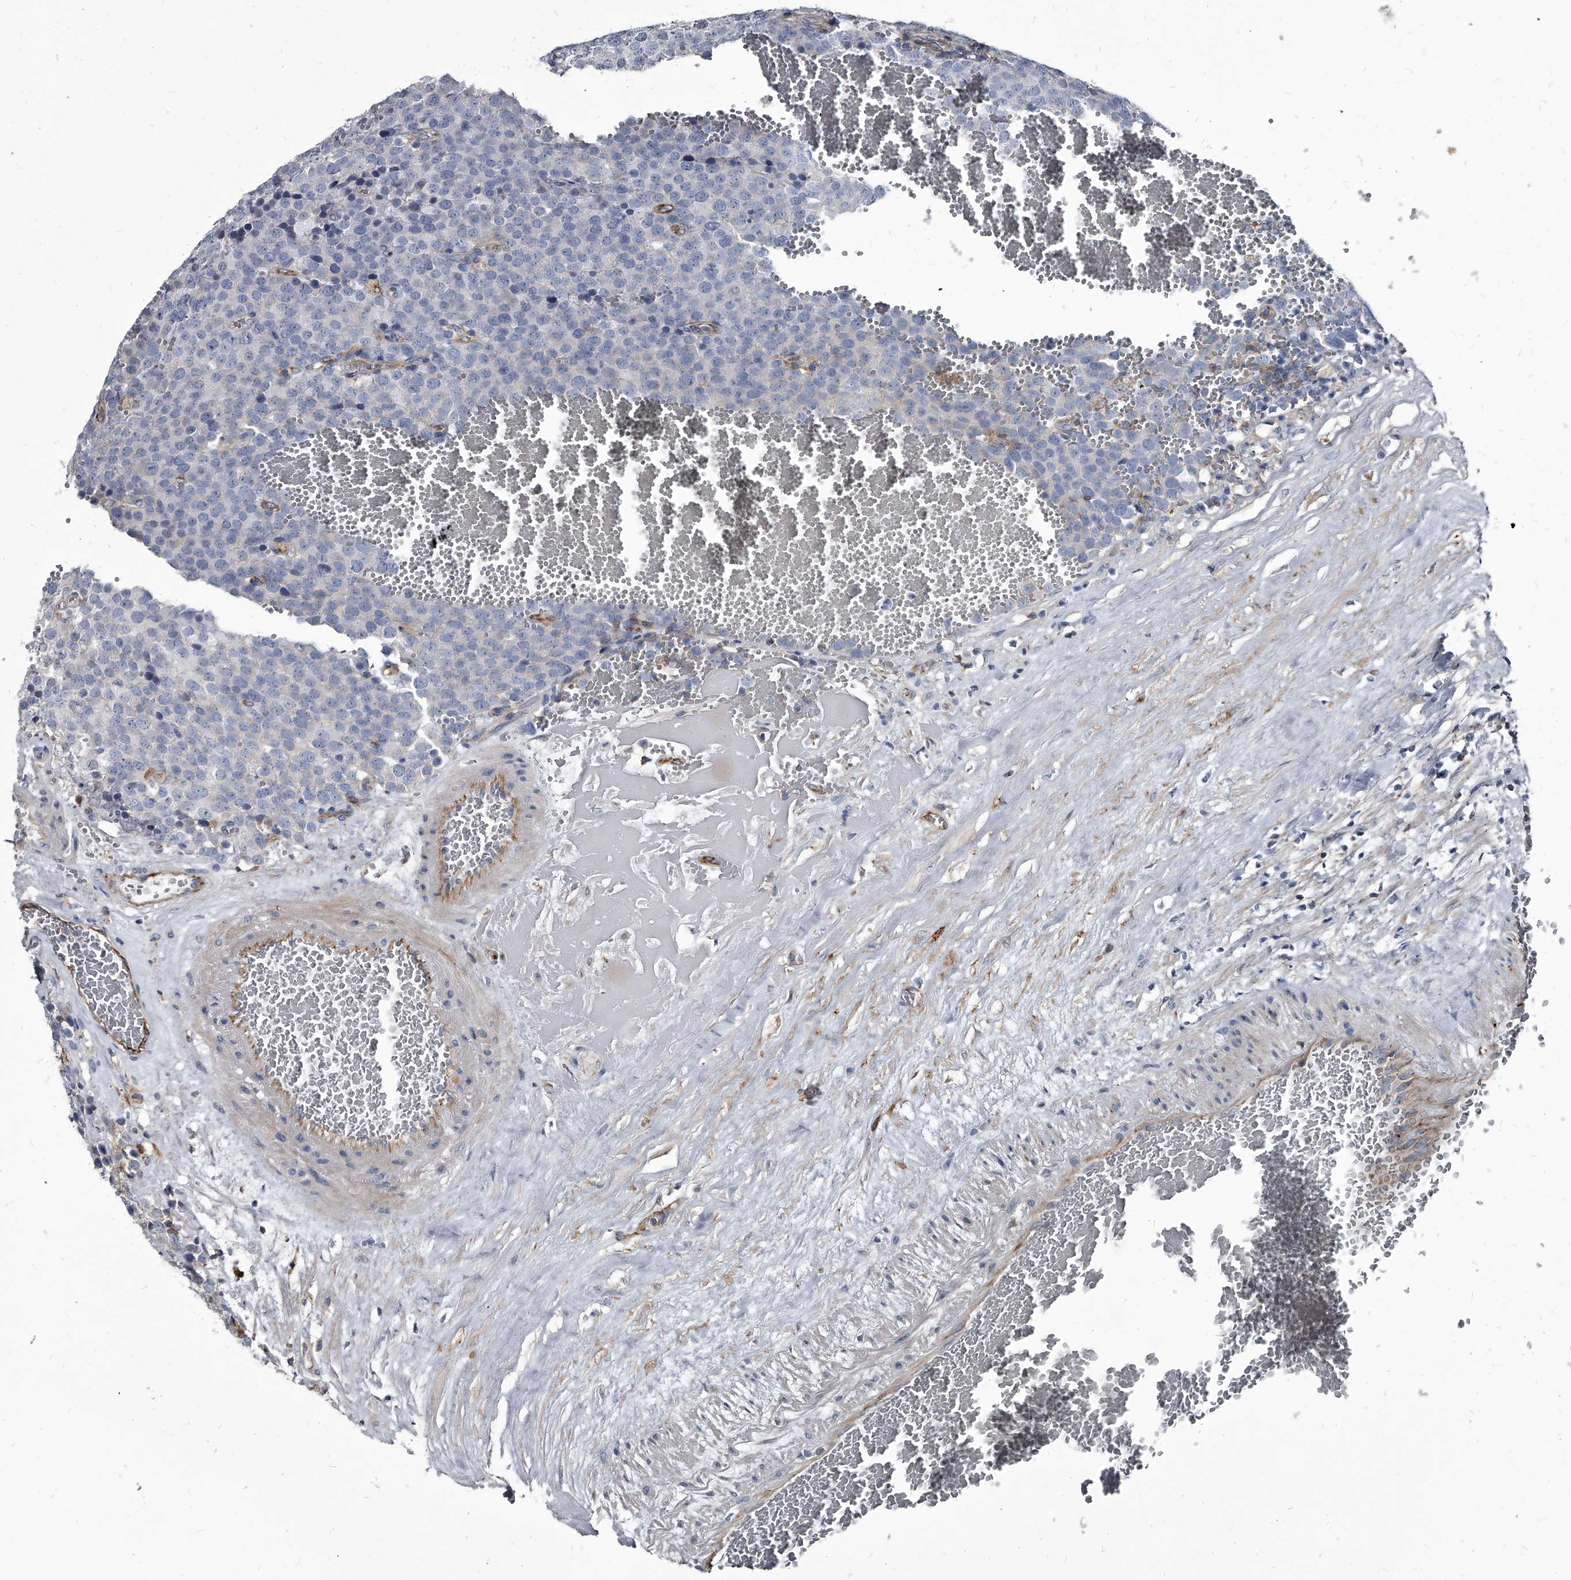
{"staining": {"intensity": "negative", "quantity": "none", "location": "none"}, "tissue": "testis cancer", "cell_type": "Tumor cells", "image_type": "cancer", "snomed": [{"axis": "morphology", "description": "Seminoma, NOS"}, {"axis": "topography", "description": "Testis"}], "caption": "A high-resolution photomicrograph shows IHC staining of testis cancer, which reveals no significant staining in tumor cells.", "gene": "PGLYRP3", "patient": {"sex": "male", "age": 71}}